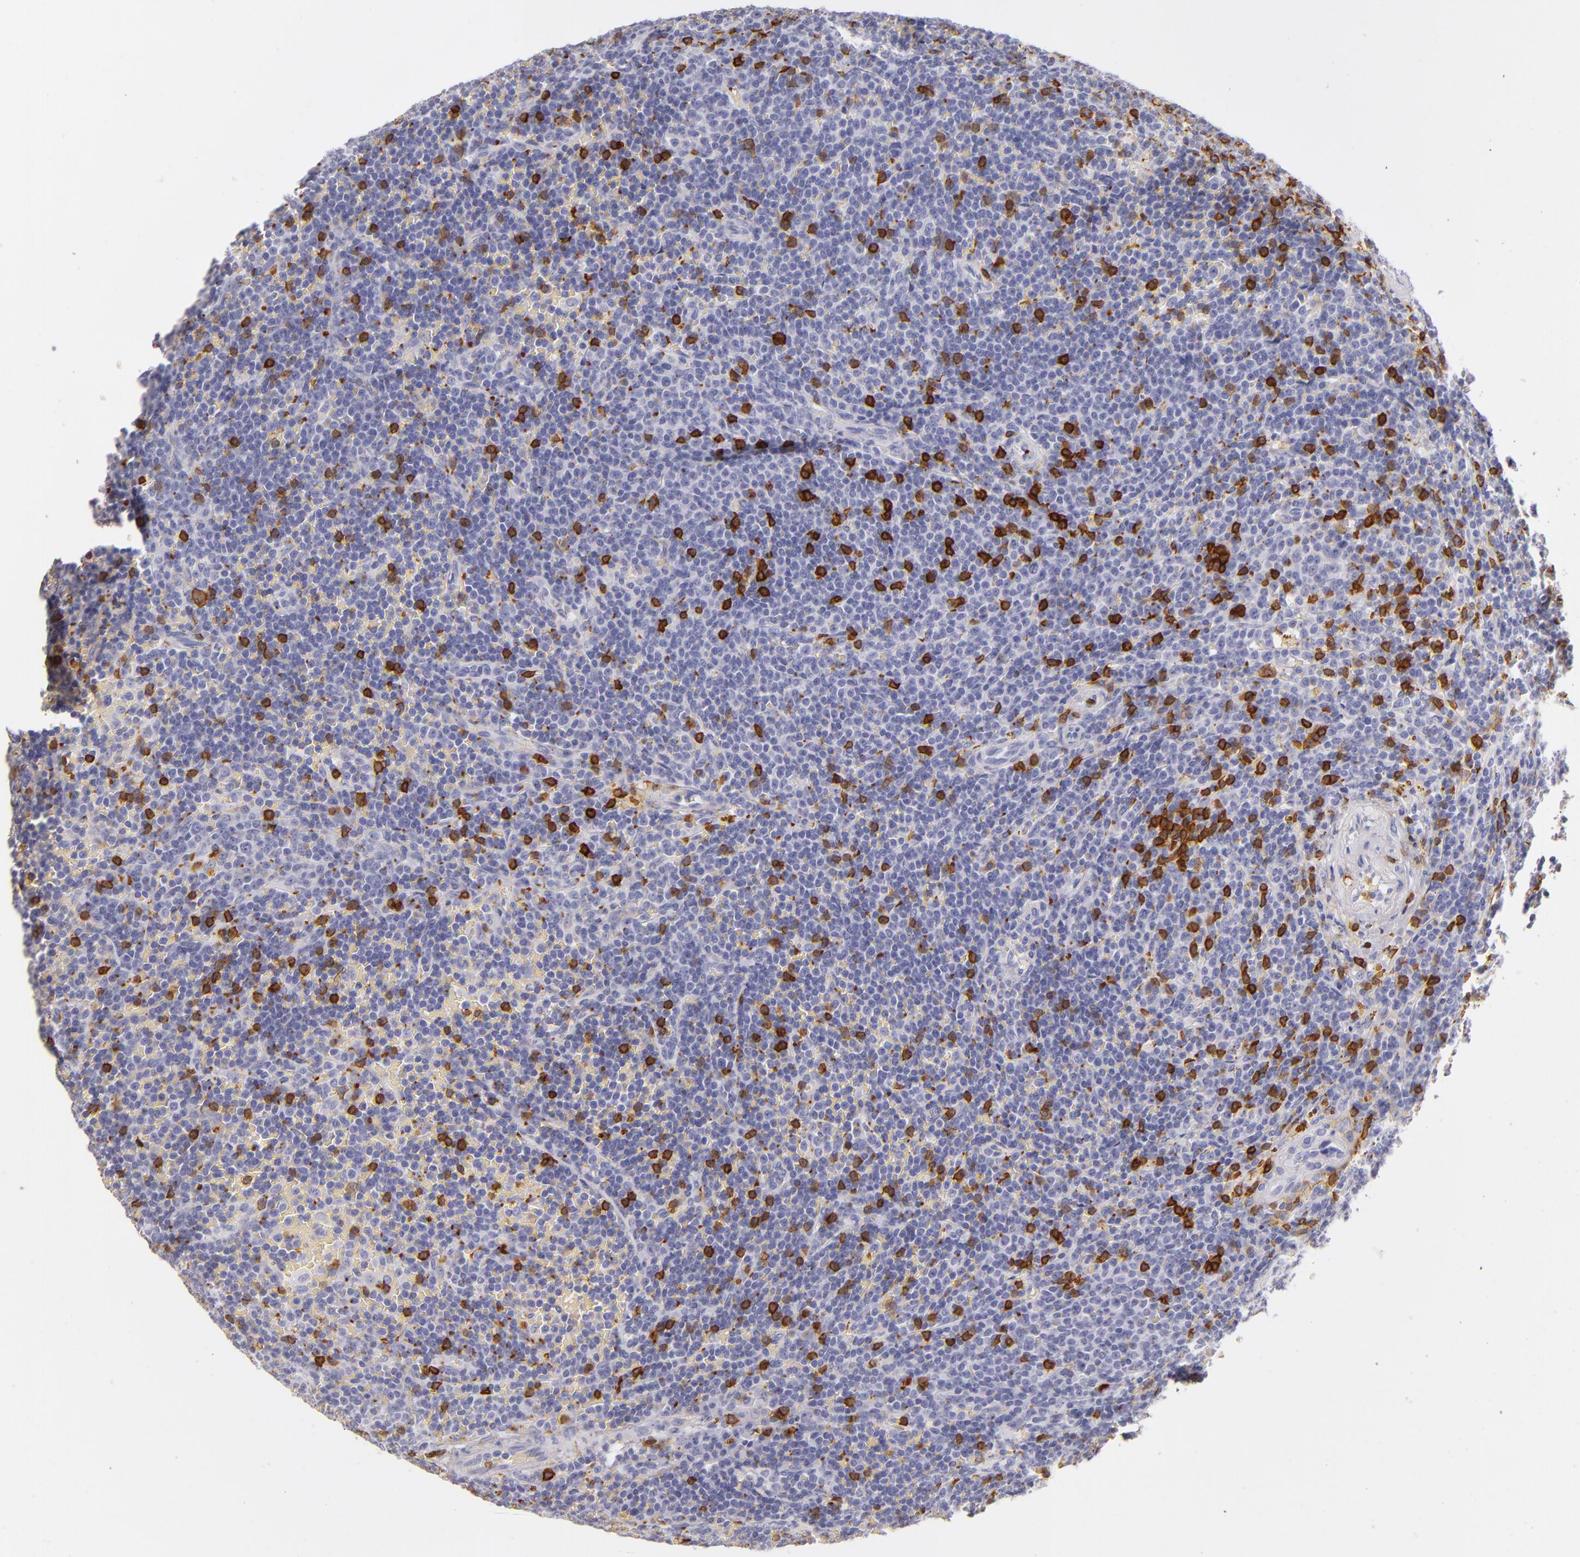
{"staining": {"intensity": "strong", "quantity": "<25%", "location": "nuclear"}, "tissue": "lymphoma", "cell_type": "Tumor cells", "image_type": "cancer", "snomed": [{"axis": "morphology", "description": "Malignant lymphoma, non-Hodgkin's type, Low grade"}, {"axis": "topography", "description": "Spleen"}], "caption": "Strong nuclear staining for a protein is identified in approximately <25% of tumor cells of low-grade malignant lymphoma, non-Hodgkin's type using IHC.", "gene": "LAT", "patient": {"sex": "male", "age": 80}}